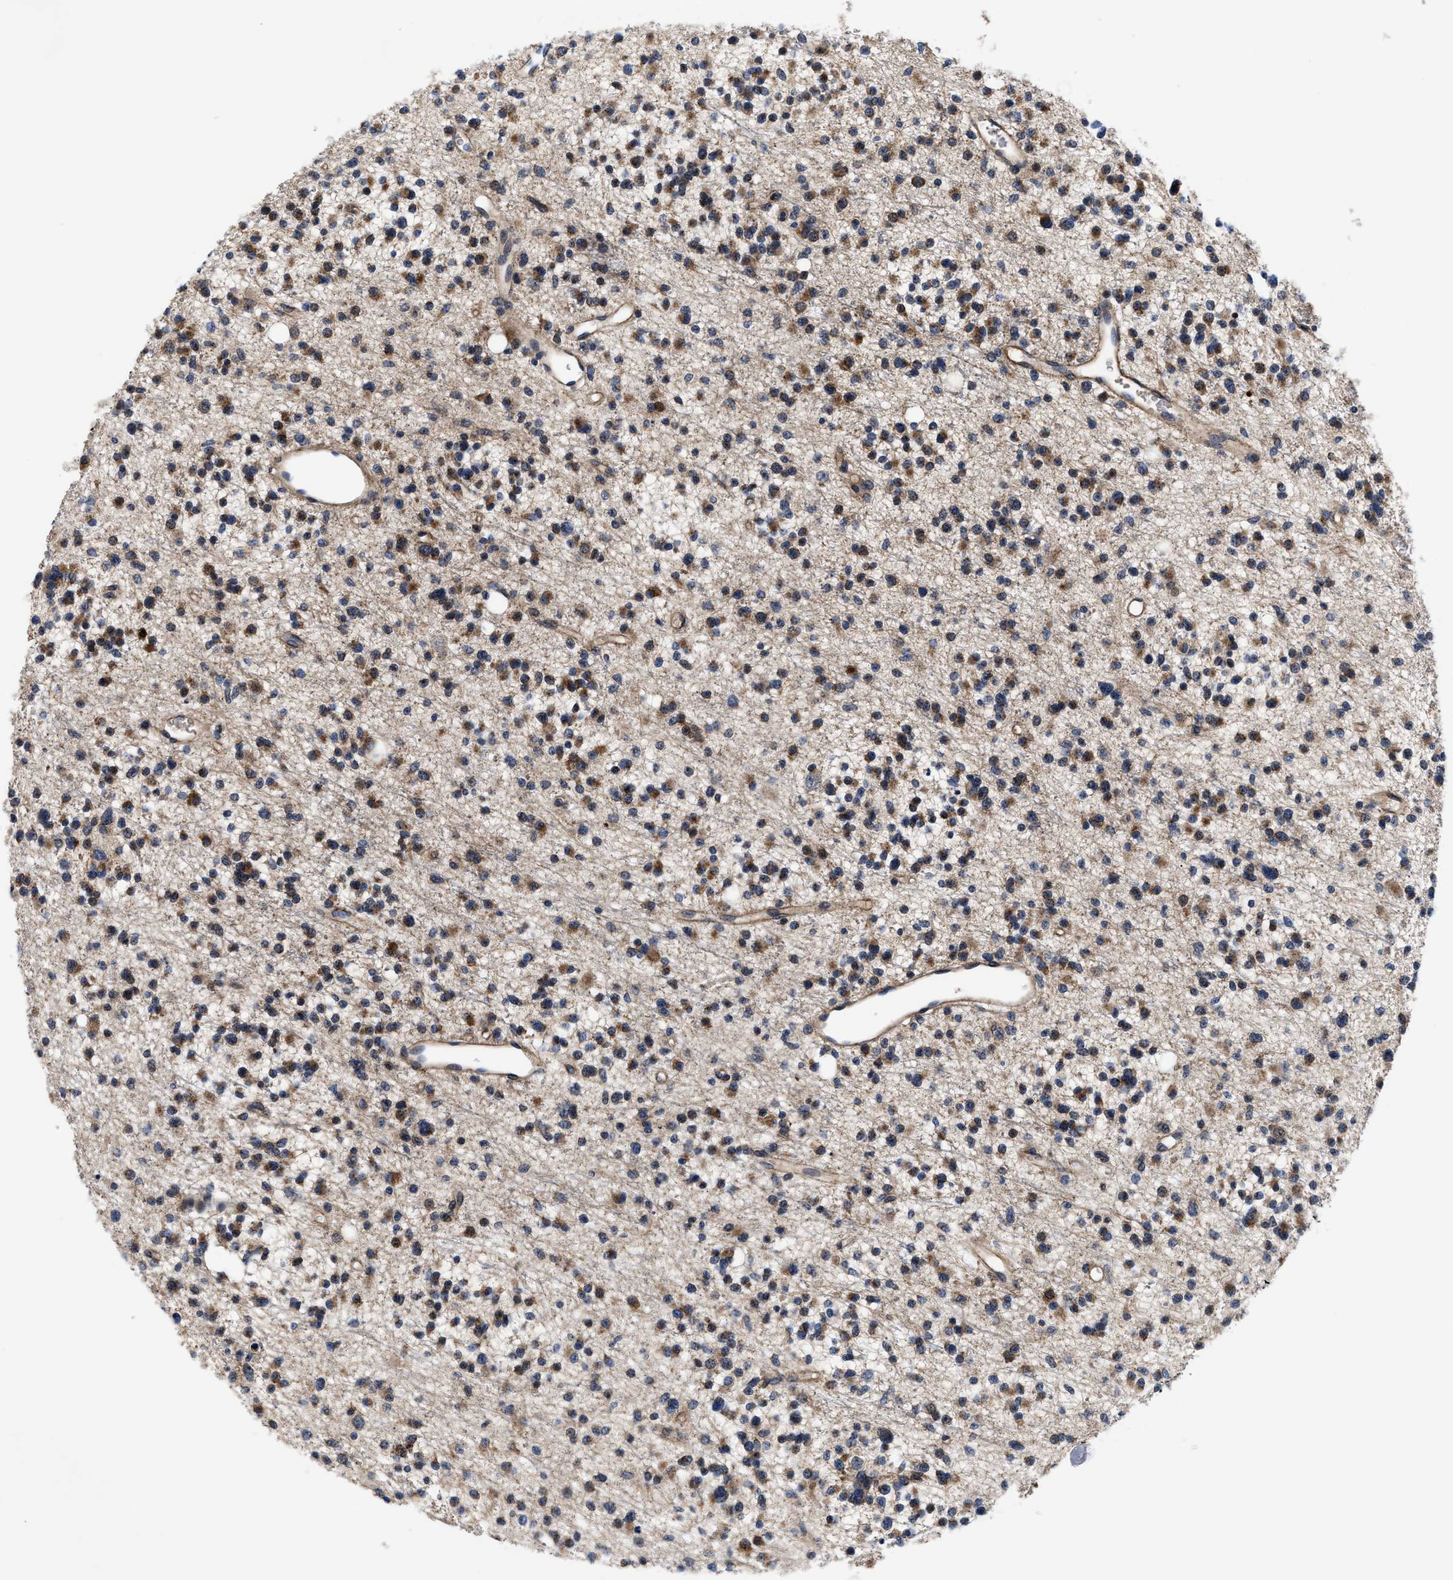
{"staining": {"intensity": "moderate", "quantity": "25%-75%", "location": "cytoplasmic/membranous"}, "tissue": "glioma", "cell_type": "Tumor cells", "image_type": "cancer", "snomed": [{"axis": "morphology", "description": "Glioma, malignant, Low grade"}, {"axis": "topography", "description": "Brain"}], "caption": "Glioma stained with a brown dye exhibits moderate cytoplasmic/membranous positive staining in about 25%-75% of tumor cells.", "gene": "SLC12A2", "patient": {"sex": "female", "age": 22}}